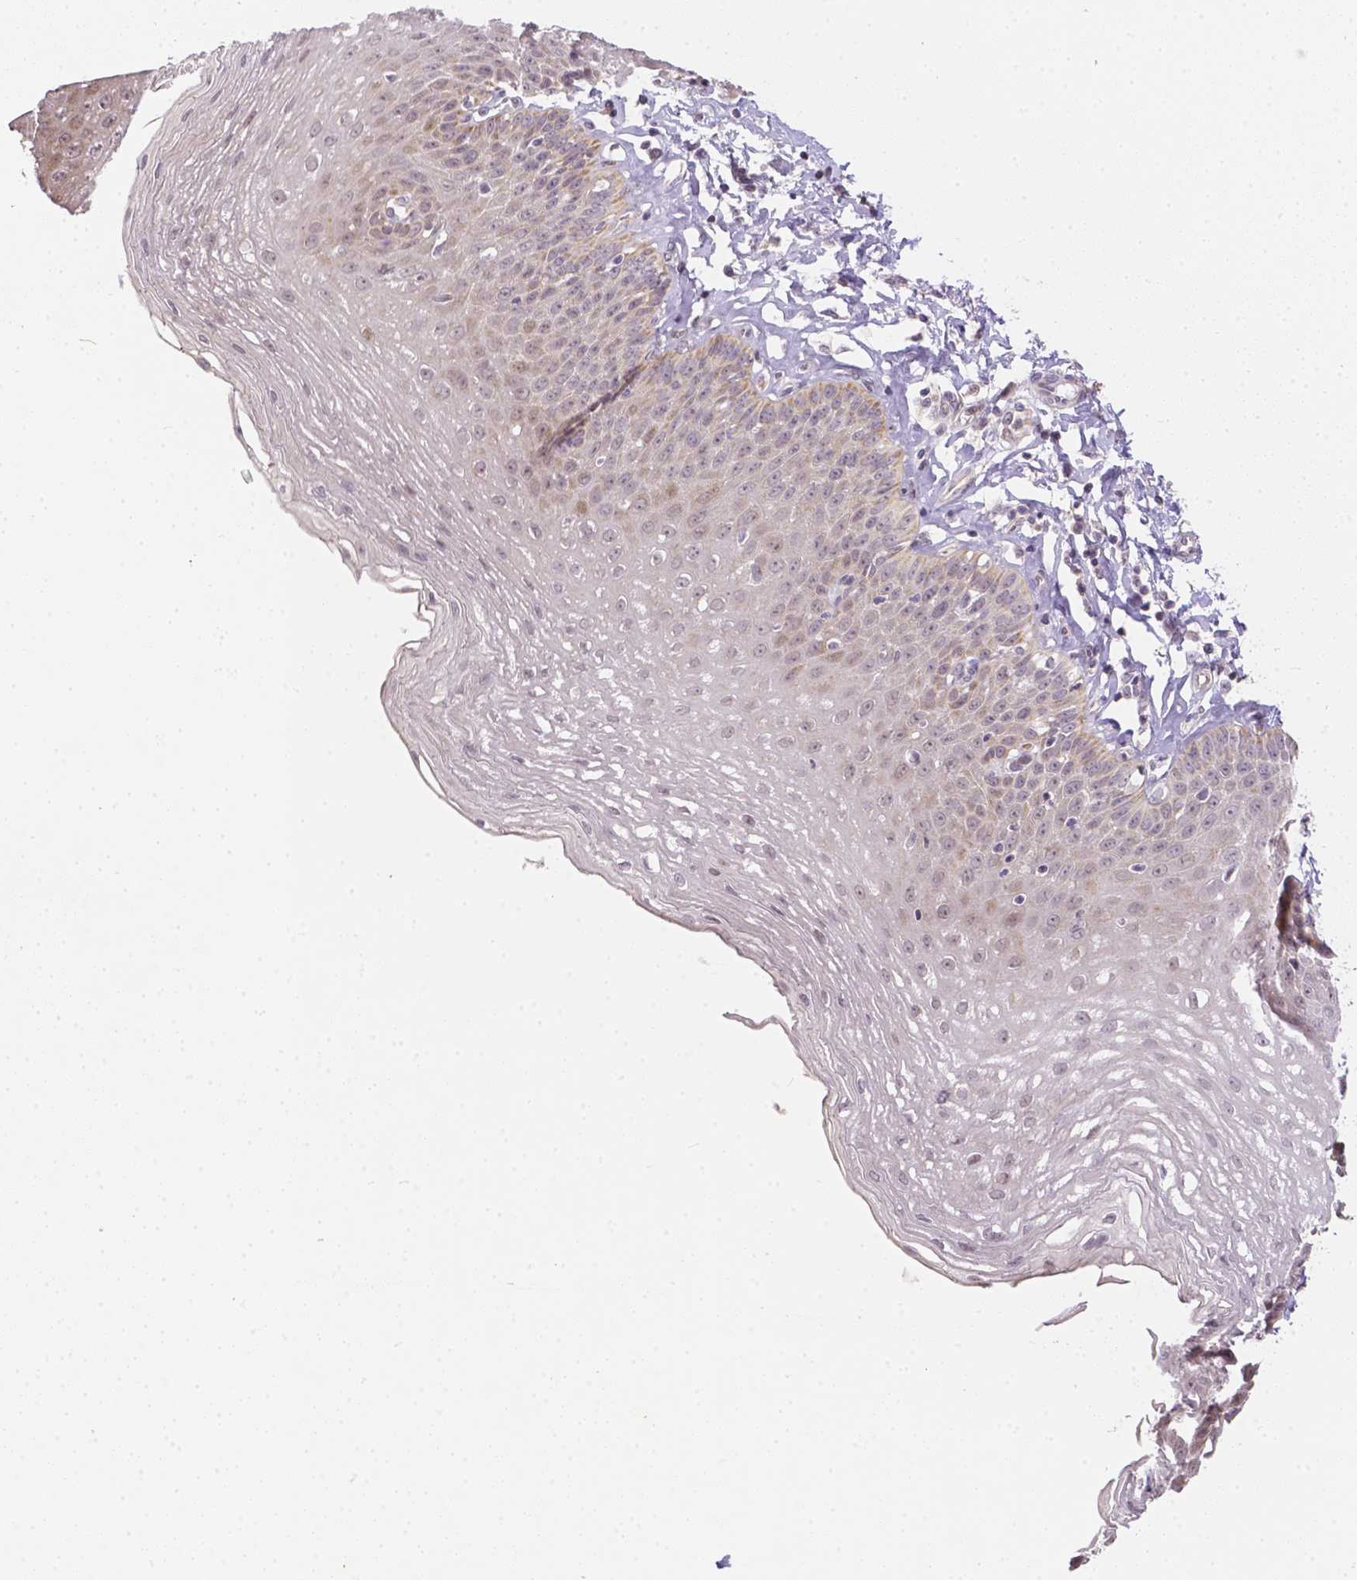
{"staining": {"intensity": "weak", "quantity": "<25%", "location": "cytoplasmic/membranous"}, "tissue": "esophagus", "cell_type": "Squamous epithelial cells", "image_type": "normal", "snomed": [{"axis": "morphology", "description": "Normal tissue, NOS"}, {"axis": "topography", "description": "Esophagus"}], "caption": "DAB immunohistochemical staining of normal human esophagus exhibits no significant staining in squamous epithelial cells. (DAB IHC with hematoxylin counter stain).", "gene": "ZNF280B", "patient": {"sex": "female", "age": 81}}